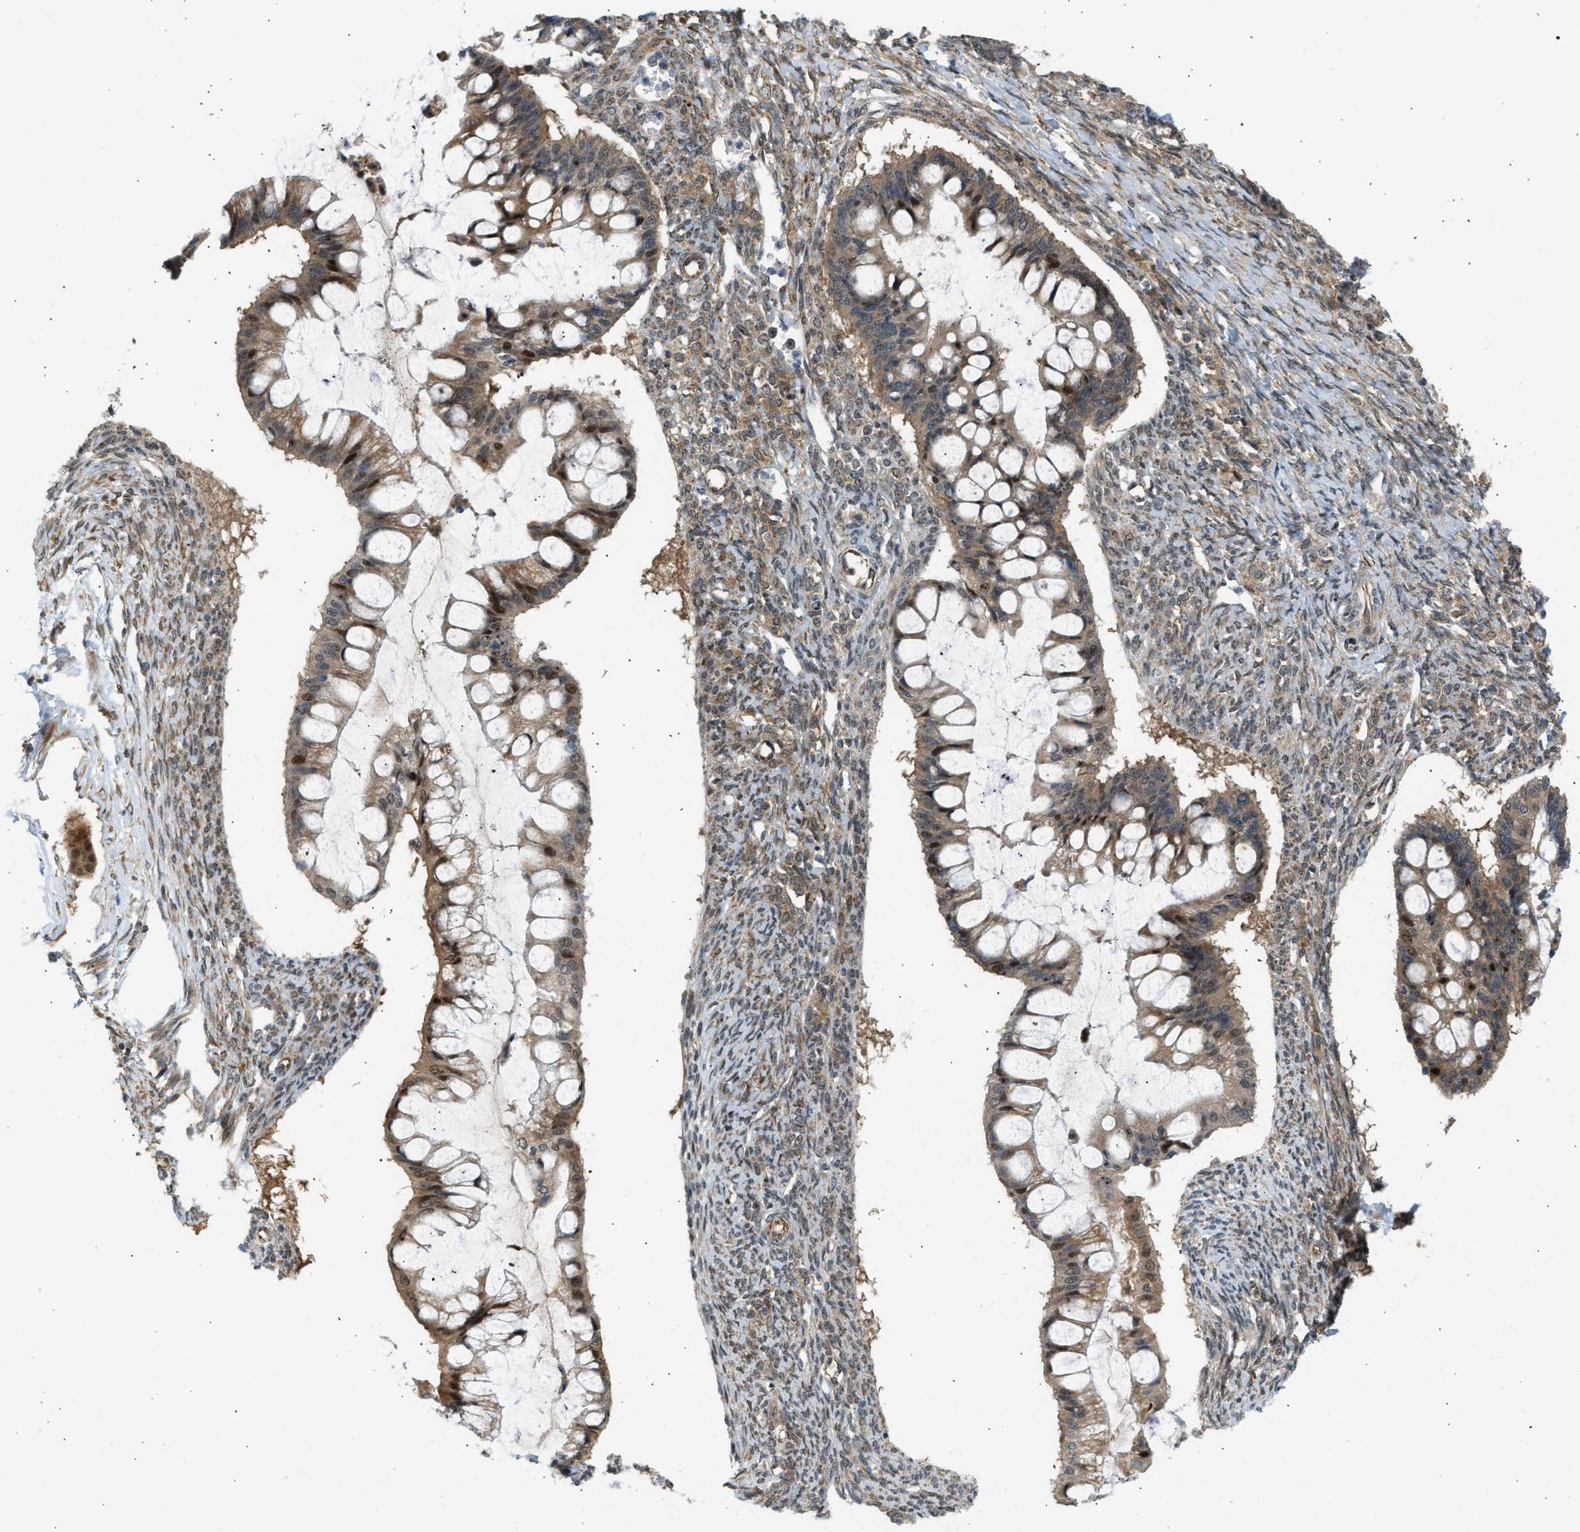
{"staining": {"intensity": "moderate", "quantity": ">75%", "location": "cytoplasmic/membranous,nuclear"}, "tissue": "ovarian cancer", "cell_type": "Tumor cells", "image_type": "cancer", "snomed": [{"axis": "morphology", "description": "Cystadenocarcinoma, mucinous, NOS"}, {"axis": "topography", "description": "Ovary"}], "caption": "IHC photomicrograph of human ovarian cancer (mucinous cystadenocarcinoma) stained for a protein (brown), which exhibits medium levels of moderate cytoplasmic/membranous and nuclear expression in approximately >75% of tumor cells.", "gene": "BAG1", "patient": {"sex": "female", "age": 73}}